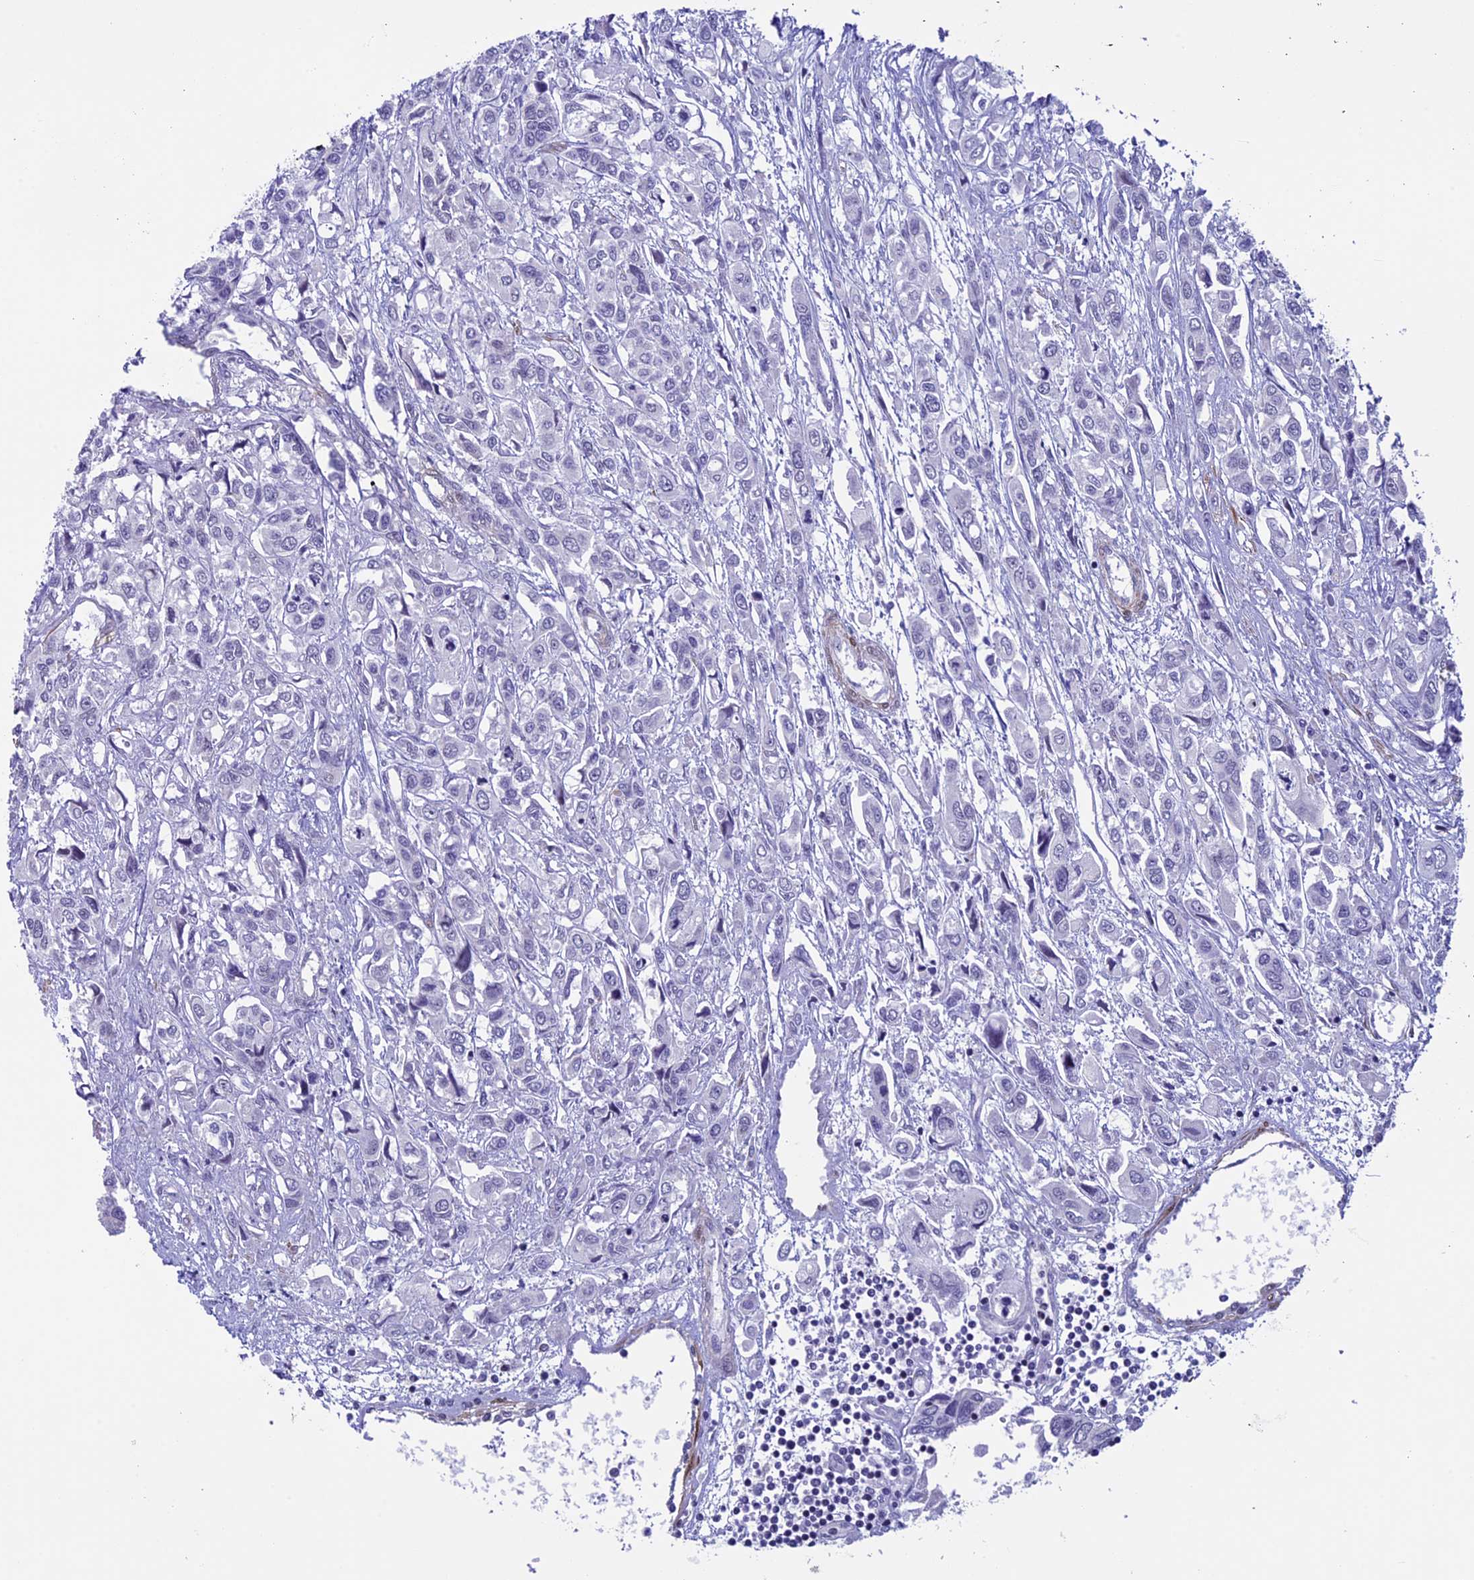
{"staining": {"intensity": "negative", "quantity": "none", "location": "none"}, "tissue": "urothelial cancer", "cell_type": "Tumor cells", "image_type": "cancer", "snomed": [{"axis": "morphology", "description": "Urothelial carcinoma, High grade"}, {"axis": "topography", "description": "Urinary bladder"}], "caption": "High-grade urothelial carcinoma was stained to show a protein in brown. There is no significant staining in tumor cells.", "gene": "IGSF6", "patient": {"sex": "male", "age": 67}}